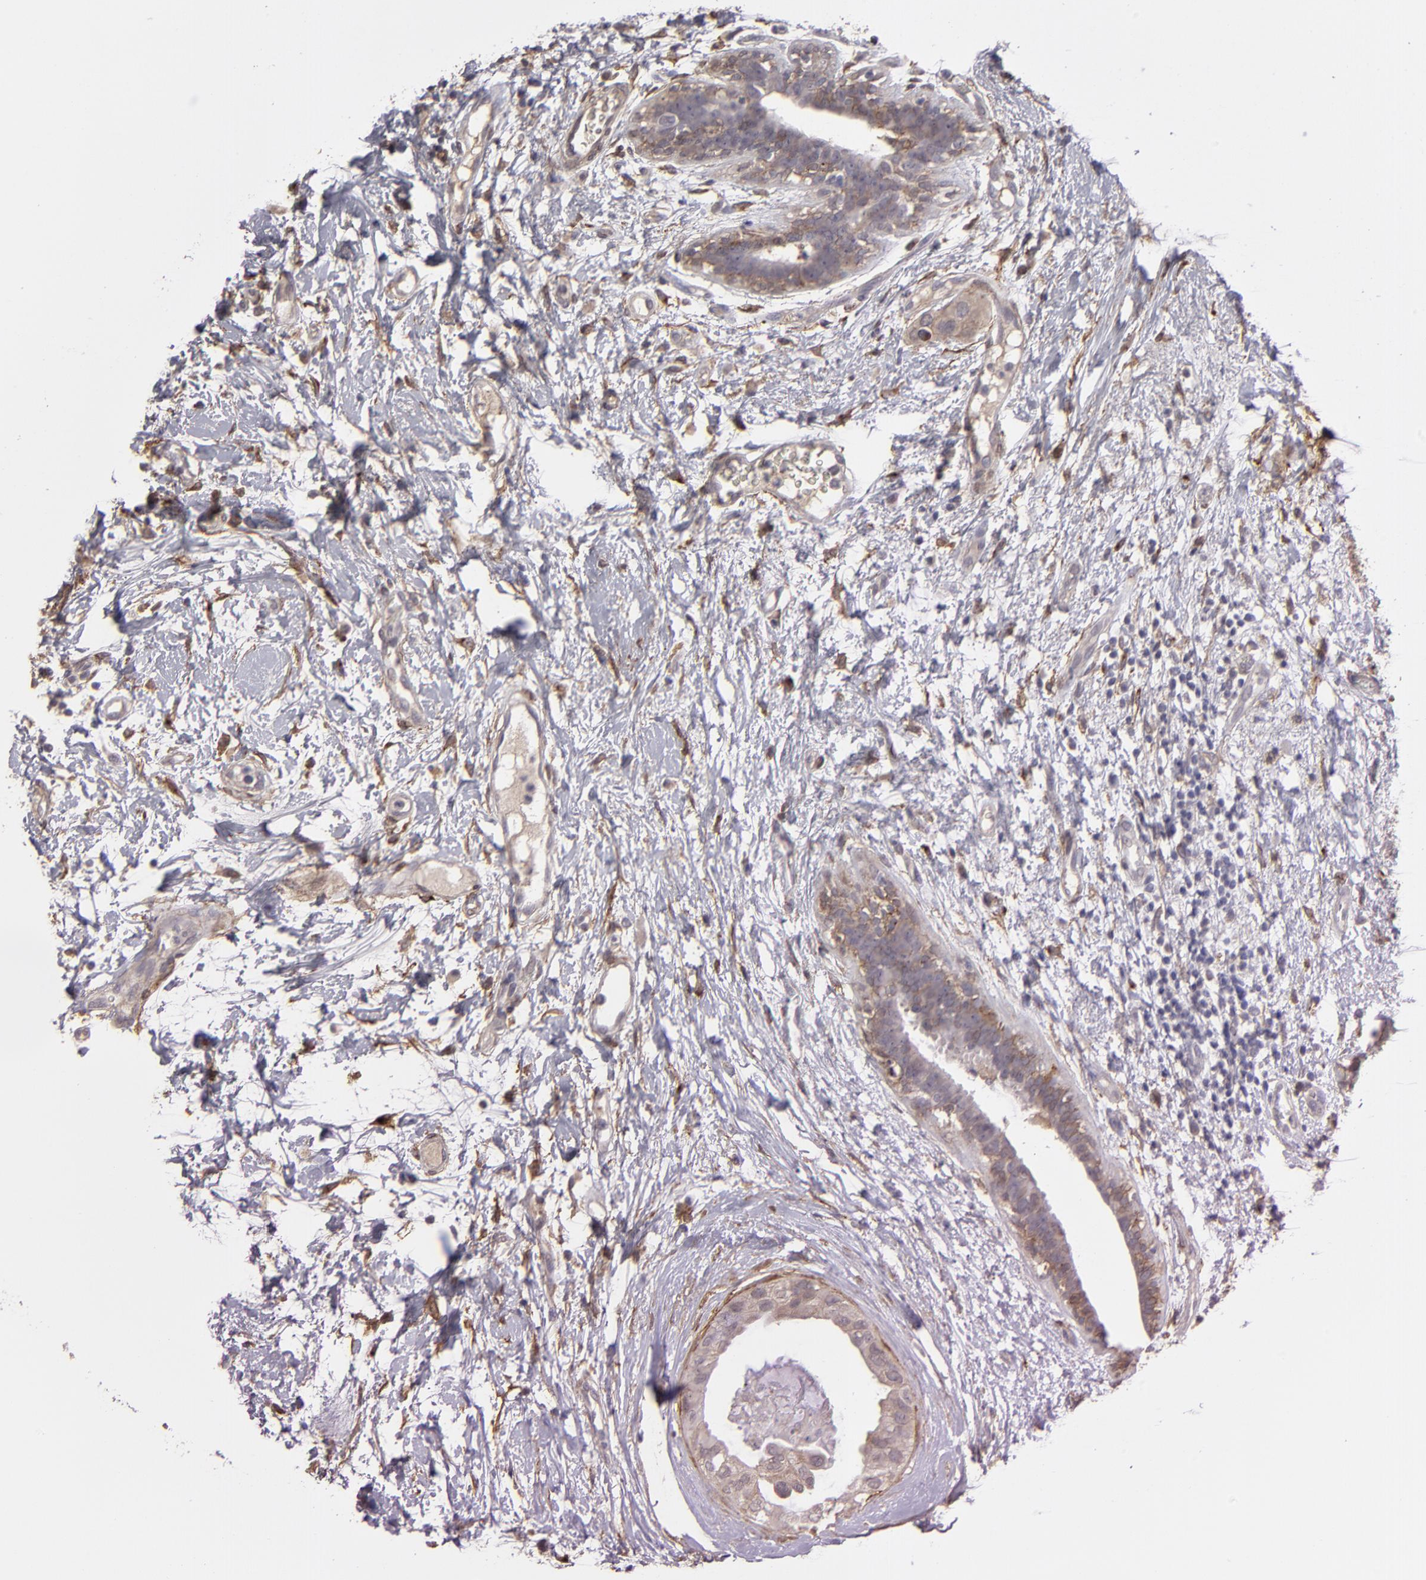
{"staining": {"intensity": "moderate", "quantity": "25%-75%", "location": "cytoplasmic/membranous"}, "tissue": "breast cancer", "cell_type": "Tumor cells", "image_type": "cancer", "snomed": [{"axis": "morphology", "description": "Duct carcinoma"}, {"axis": "topography", "description": "Breast"}], "caption": "A brown stain shows moderate cytoplasmic/membranous staining of a protein in breast cancer tumor cells.", "gene": "ITGB5", "patient": {"sex": "female", "age": 40}}